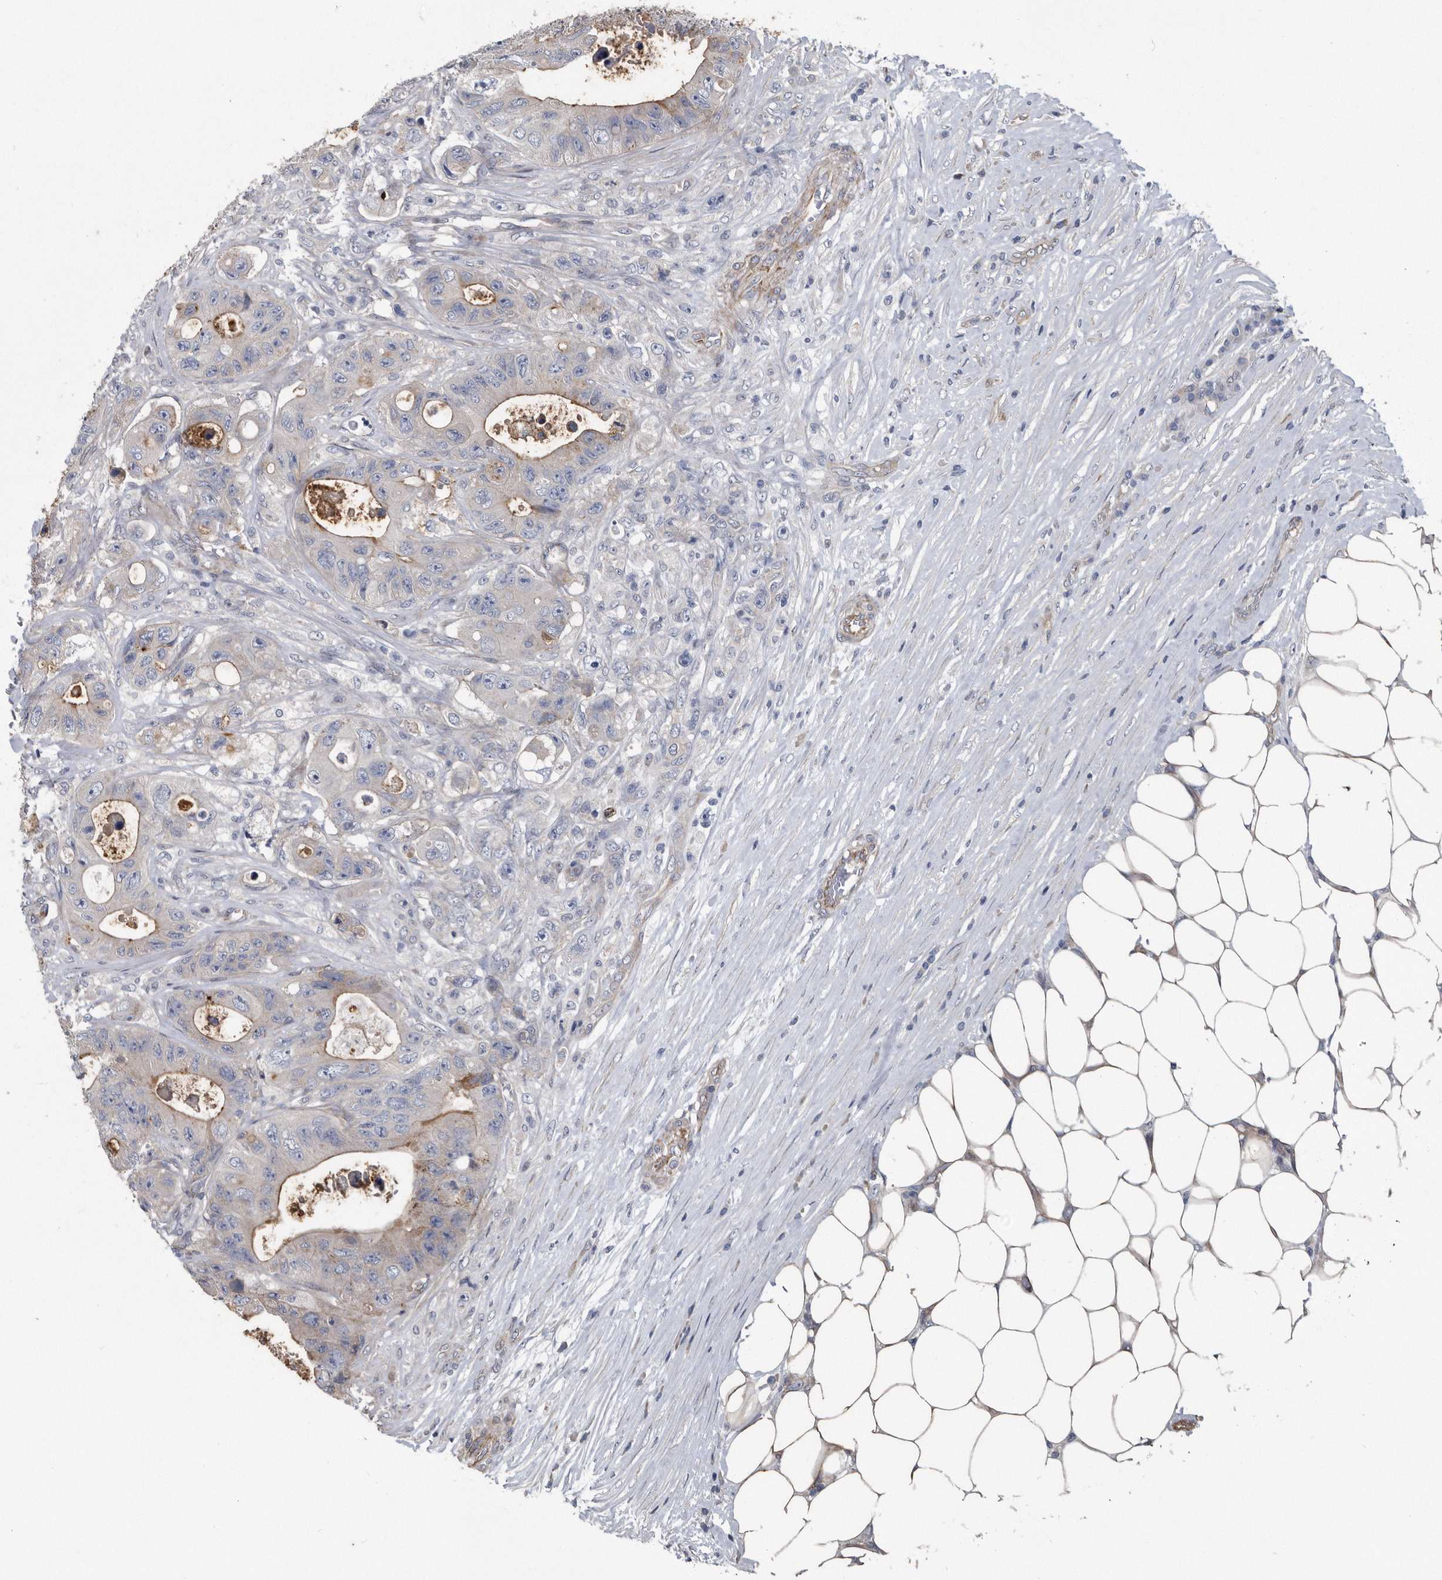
{"staining": {"intensity": "moderate", "quantity": "<25%", "location": "cytoplasmic/membranous"}, "tissue": "colorectal cancer", "cell_type": "Tumor cells", "image_type": "cancer", "snomed": [{"axis": "morphology", "description": "Adenocarcinoma, NOS"}, {"axis": "topography", "description": "Colon"}], "caption": "DAB immunohistochemical staining of adenocarcinoma (colorectal) displays moderate cytoplasmic/membranous protein positivity in approximately <25% of tumor cells.", "gene": "ARMCX1", "patient": {"sex": "female", "age": 46}}